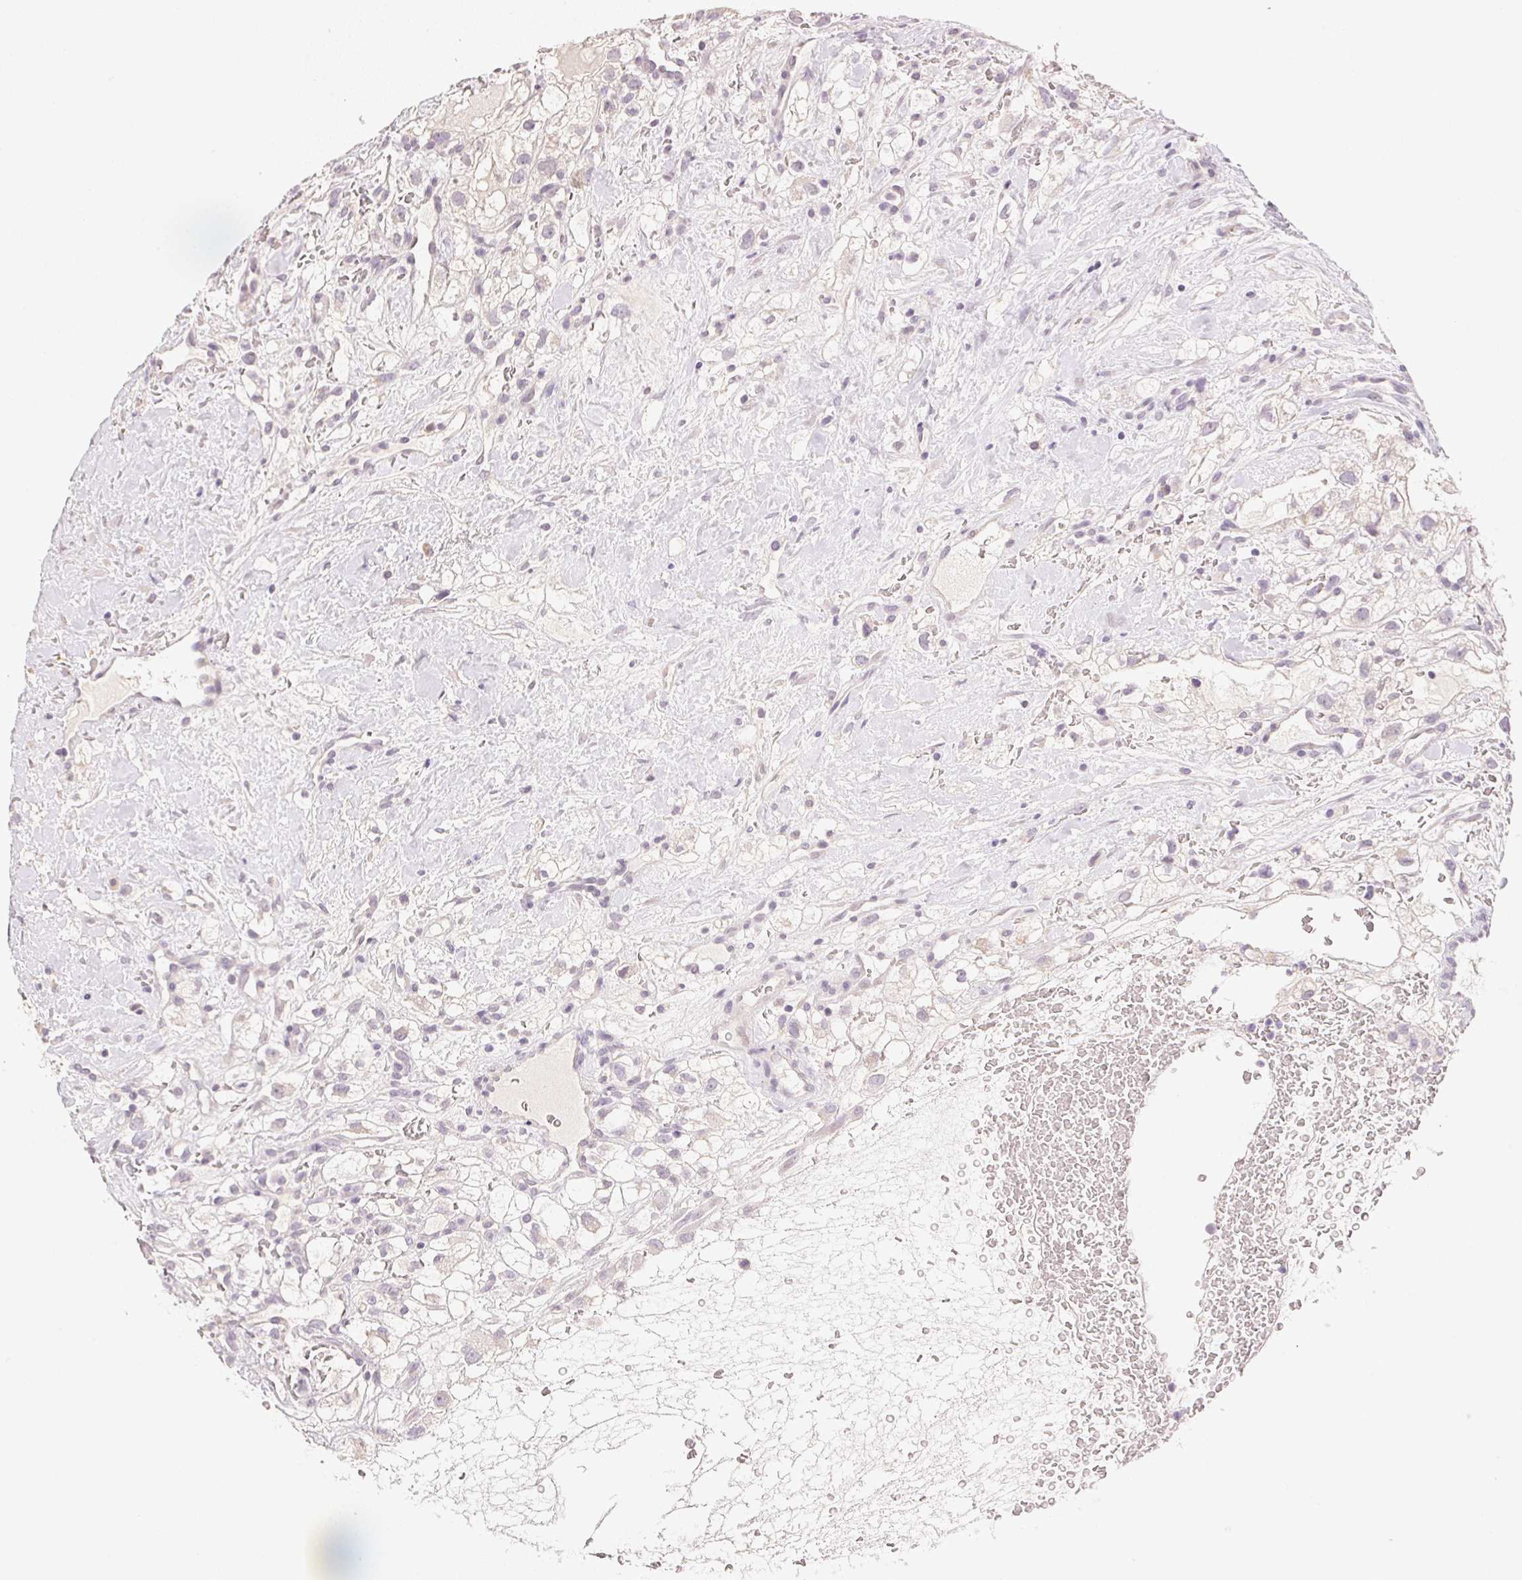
{"staining": {"intensity": "negative", "quantity": "none", "location": "none"}, "tissue": "renal cancer", "cell_type": "Tumor cells", "image_type": "cancer", "snomed": [{"axis": "morphology", "description": "Adenocarcinoma, NOS"}, {"axis": "topography", "description": "Kidney"}], "caption": "A high-resolution photomicrograph shows immunohistochemistry staining of renal adenocarcinoma, which demonstrates no significant expression in tumor cells.", "gene": "DHCR24", "patient": {"sex": "male", "age": 59}}